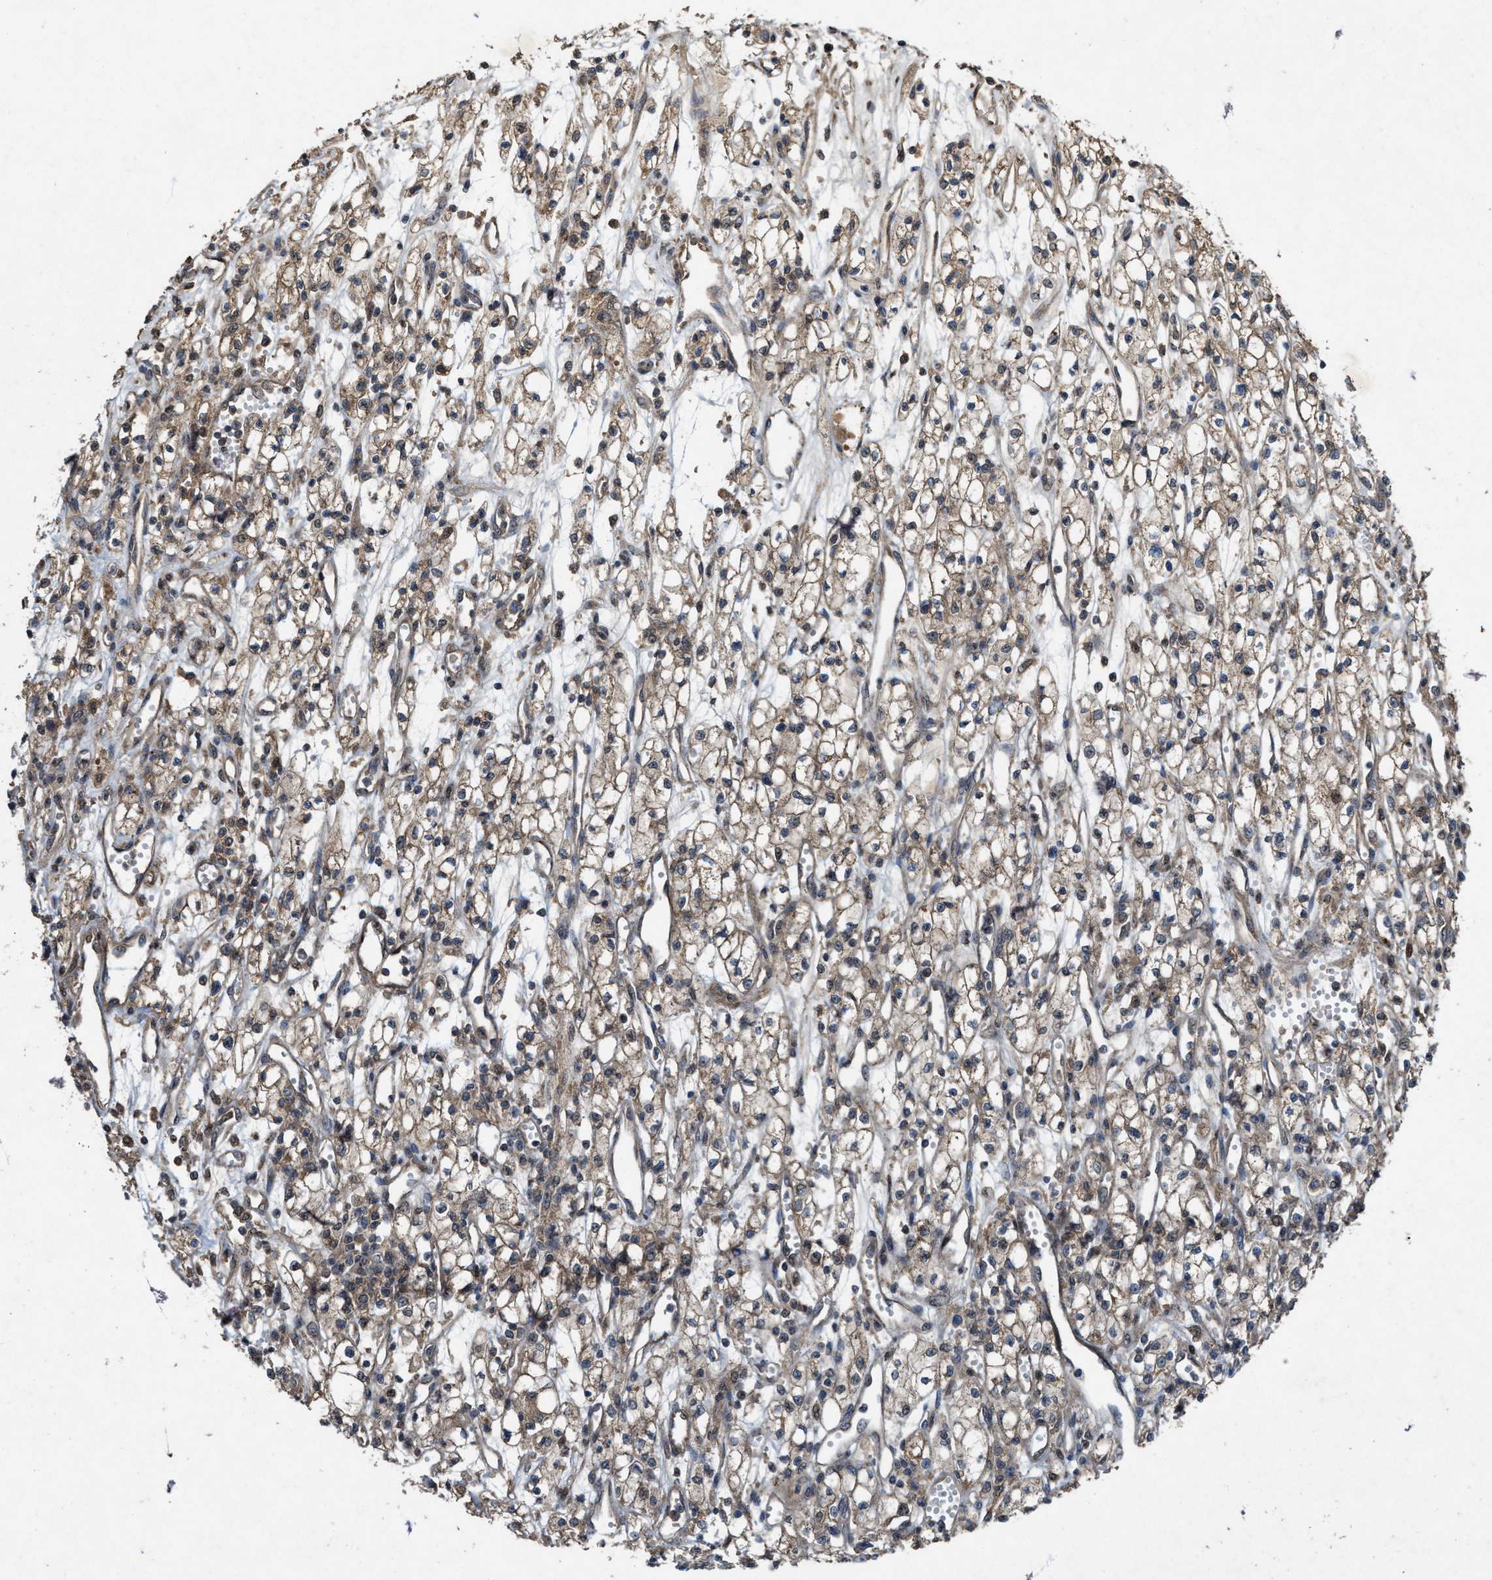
{"staining": {"intensity": "weak", "quantity": ">75%", "location": "cytoplasmic/membranous"}, "tissue": "renal cancer", "cell_type": "Tumor cells", "image_type": "cancer", "snomed": [{"axis": "morphology", "description": "Adenocarcinoma, NOS"}, {"axis": "topography", "description": "Kidney"}], "caption": "Immunohistochemistry micrograph of human renal cancer stained for a protein (brown), which shows low levels of weak cytoplasmic/membranous positivity in about >75% of tumor cells.", "gene": "PDP2", "patient": {"sex": "male", "age": 59}}